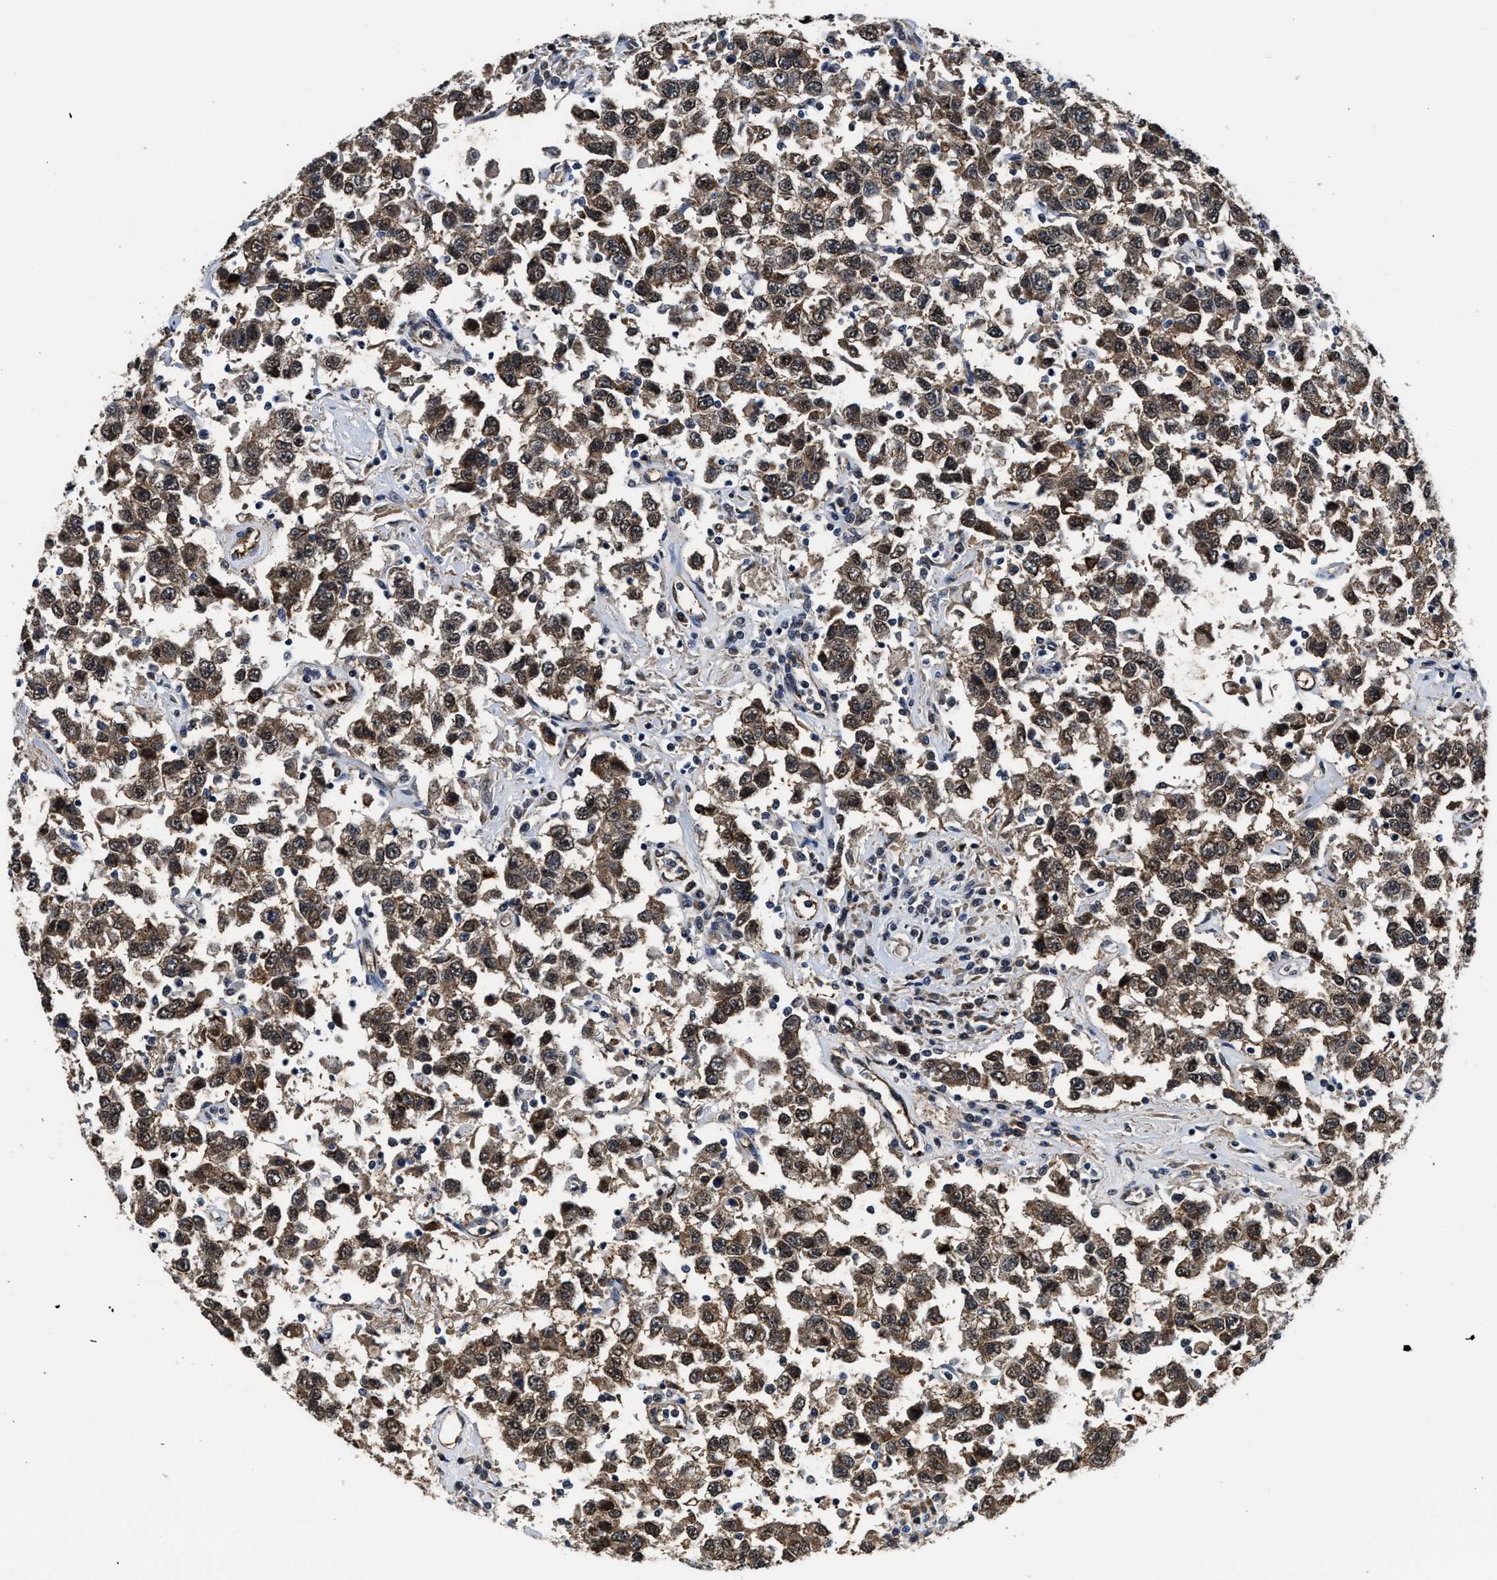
{"staining": {"intensity": "moderate", "quantity": ">75%", "location": "cytoplasmic/membranous"}, "tissue": "testis cancer", "cell_type": "Tumor cells", "image_type": "cancer", "snomed": [{"axis": "morphology", "description": "Seminoma, NOS"}, {"axis": "topography", "description": "Testis"}], "caption": "Brown immunohistochemical staining in human testis cancer exhibits moderate cytoplasmic/membranous positivity in approximately >75% of tumor cells. (brown staining indicates protein expression, while blue staining denotes nuclei).", "gene": "MARCKSL1", "patient": {"sex": "male", "age": 41}}